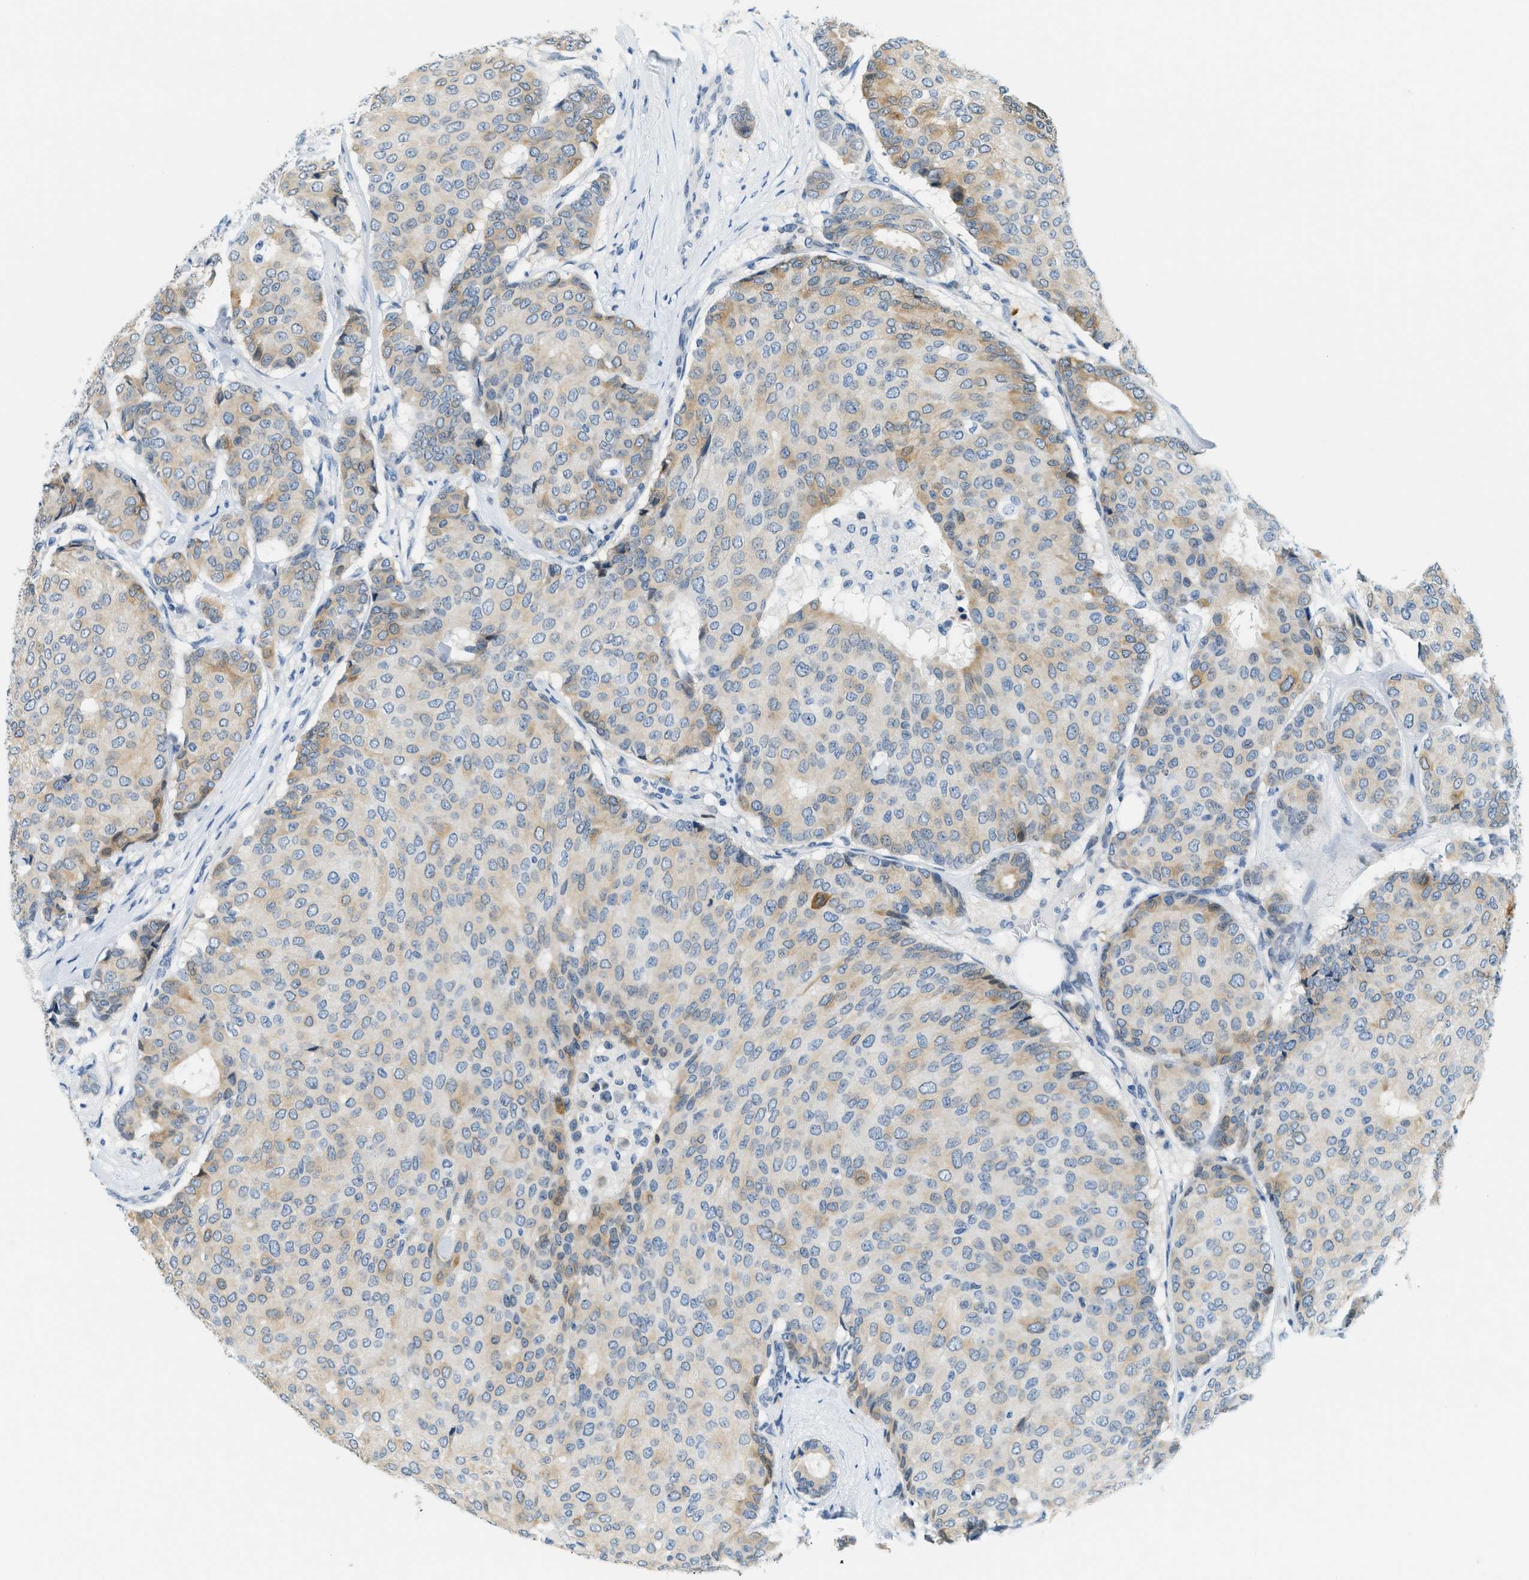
{"staining": {"intensity": "moderate", "quantity": "25%-75%", "location": "cytoplasmic/membranous"}, "tissue": "breast cancer", "cell_type": "Tumor cells", "image_type": "cancer", "snomed": [{"axis": "morphology", "description": "Duct carcinoma"}, {"axis": "topography", "description": "Breast"}], "caption": "Immunohistochemistry (IHC) photomicrograph of neoplastic tissue: human breast intraductal carcinoma stained using immunohistochemistry (IHC) reveals medium levels of moderate protein expression localized specifically in the cytoplasmic/membranous of tumor cells, appearing as a cytoplasmic/membranous brown color.", "gene": "CYP4X1", "patient": {"sex": "female", "age": 75}}